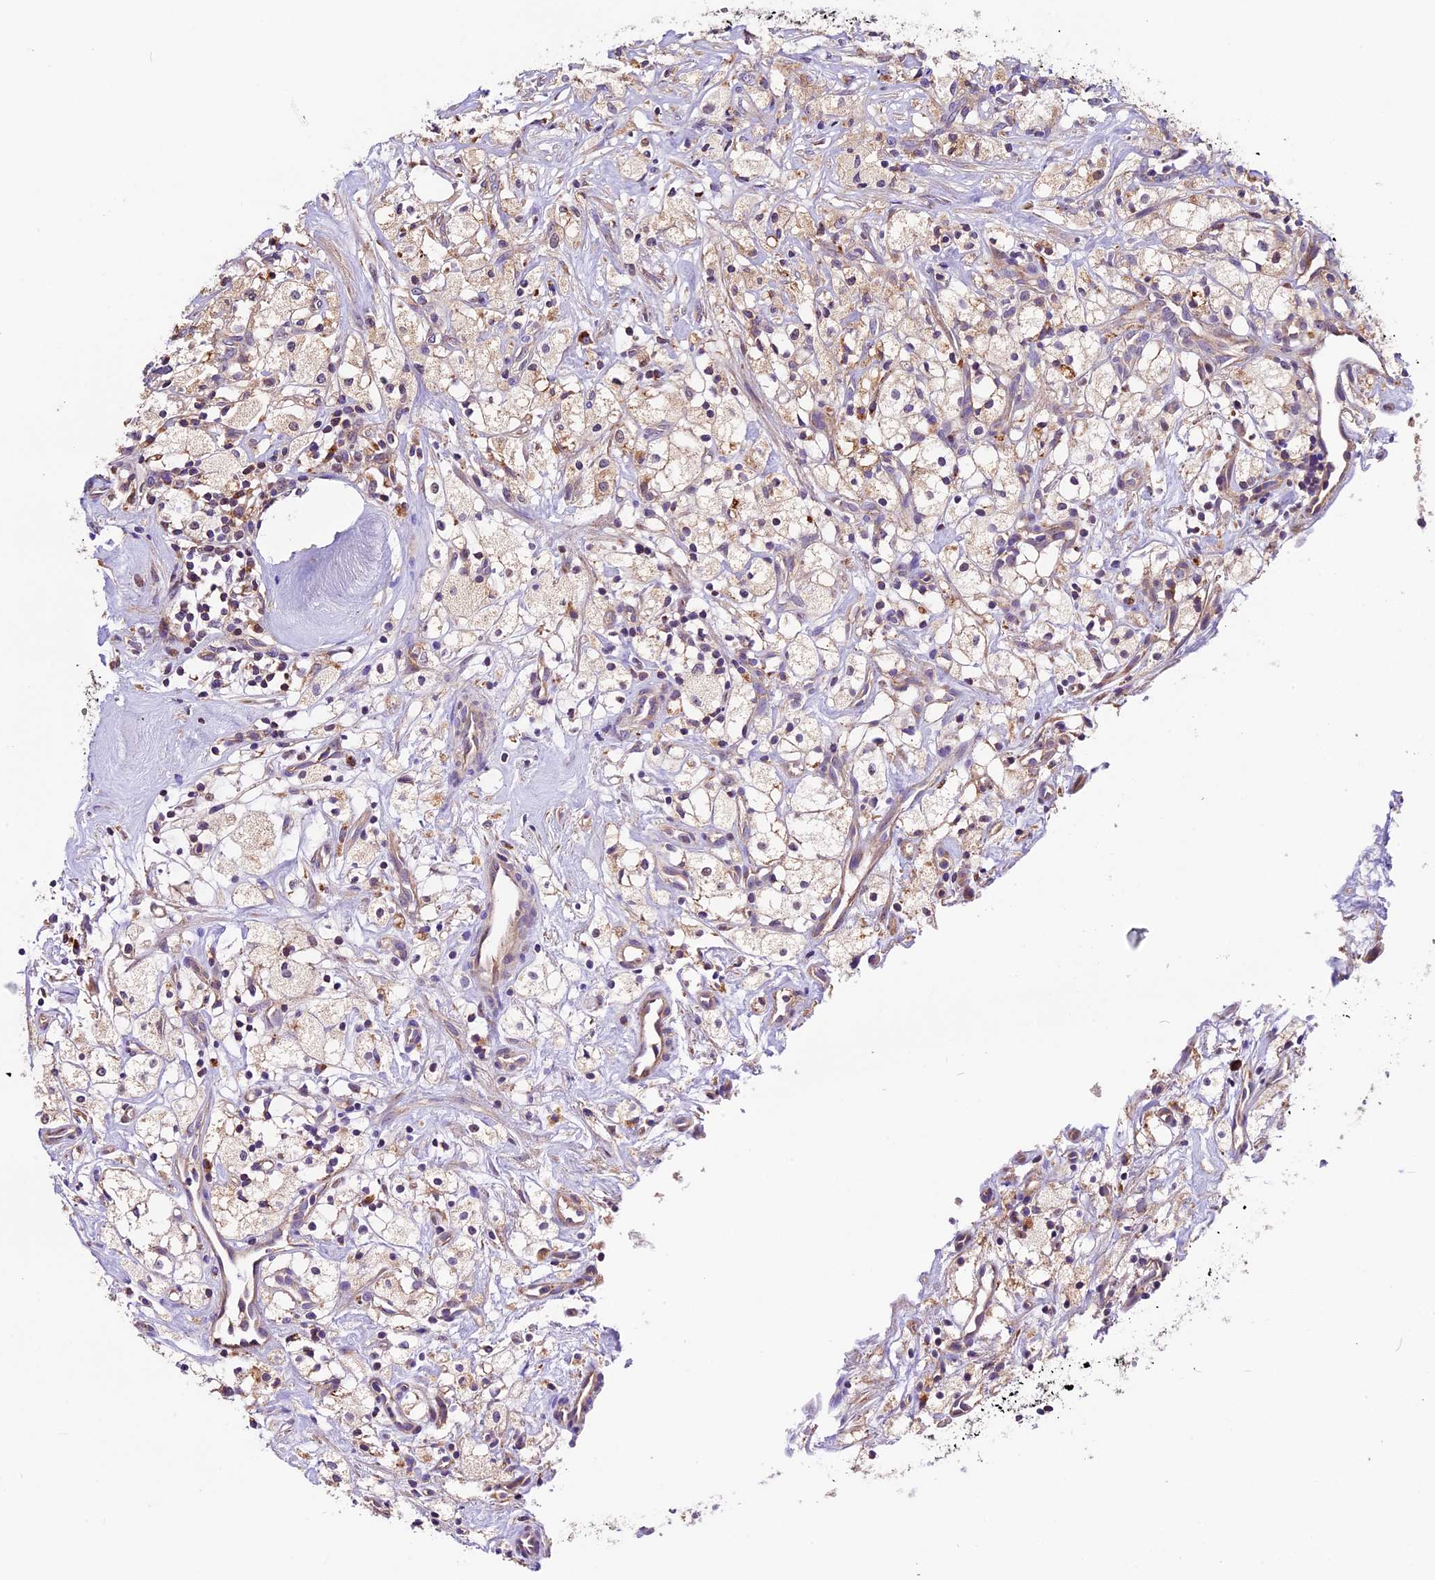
{"staining": {"intensity": "weak", "quantity": ">75%", "location": "cytoplasmic/membranous"}, "tissue": "renal cancer", "cell_type": "Tumor cells", "image_type": "cancer", "snomed": [{"axis": "morphology", "description": "Adenocarcinoma, NOS"}, {"axis": "topography", "description": "Kidney"}], "caption": "Protein analysis of renal cancer tissue reveals weak cytoplasmic/membranous staining in approximately >75% of tumor cells. (Brightfield microscopy of DAB IHC at high magnification).", "gene": "METTL22", "patient": {"sex": "male", "age": 59}}